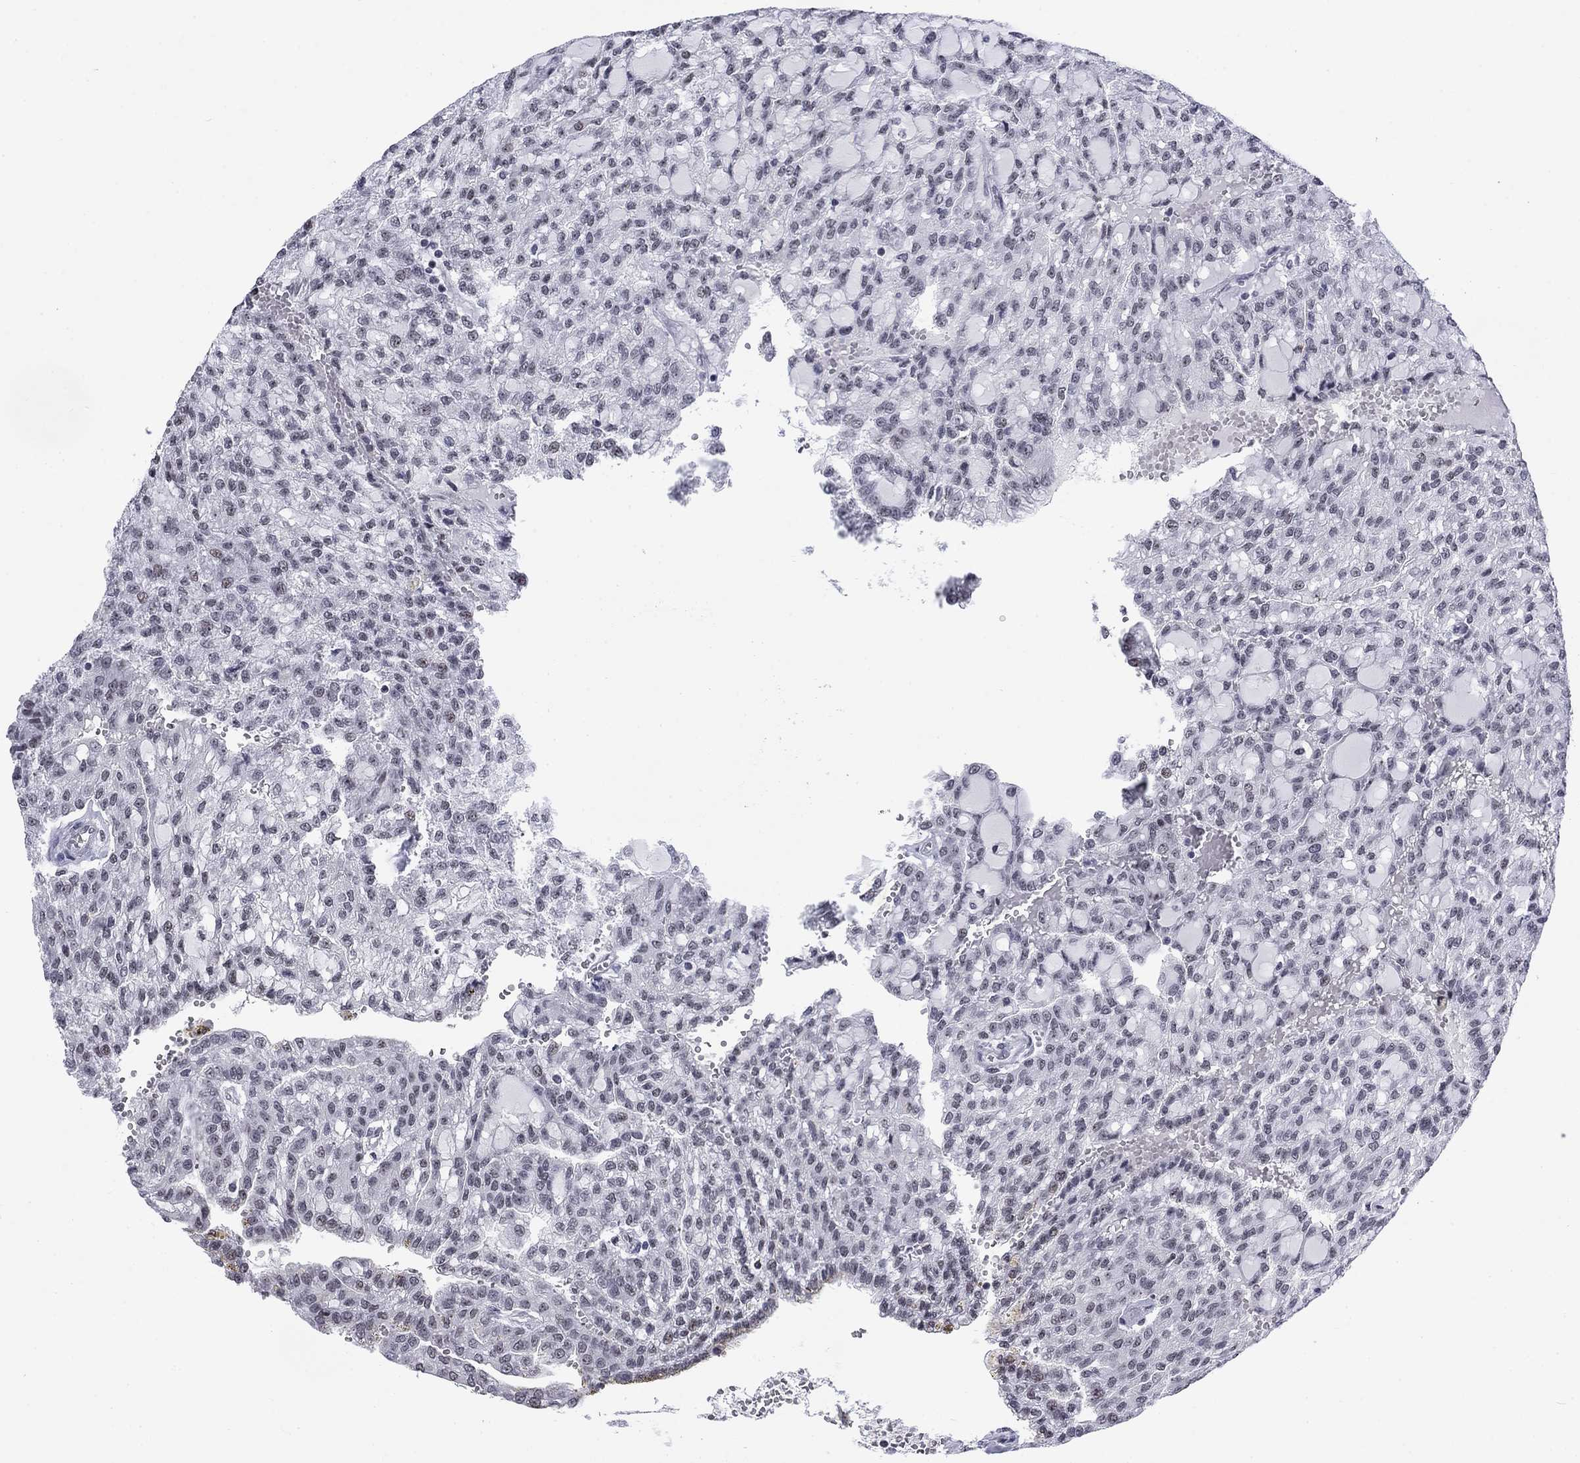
{"staining": {"intensity": "negative", "quantity": "none", "location": "none"}, "tissue": "renal cancer", "cell_type": "Tumor cells", "image_type": "cancer", "snomed": [{"axis": "morphology", "description": "Adenocarcinoma, NOS"}, {"axis": "topography", "description": "Kidney"}], "caption": "Tumor cells show no significant protein staining in adenocarcinoma (renal). The staining is performed using DAB (3,3'-diaminobenzidine) brown chromogen with nuclei counter-stained in using hematoxylin.", "gene": "CSRNP3", "patient": {"sex": "male", "age": 63}}